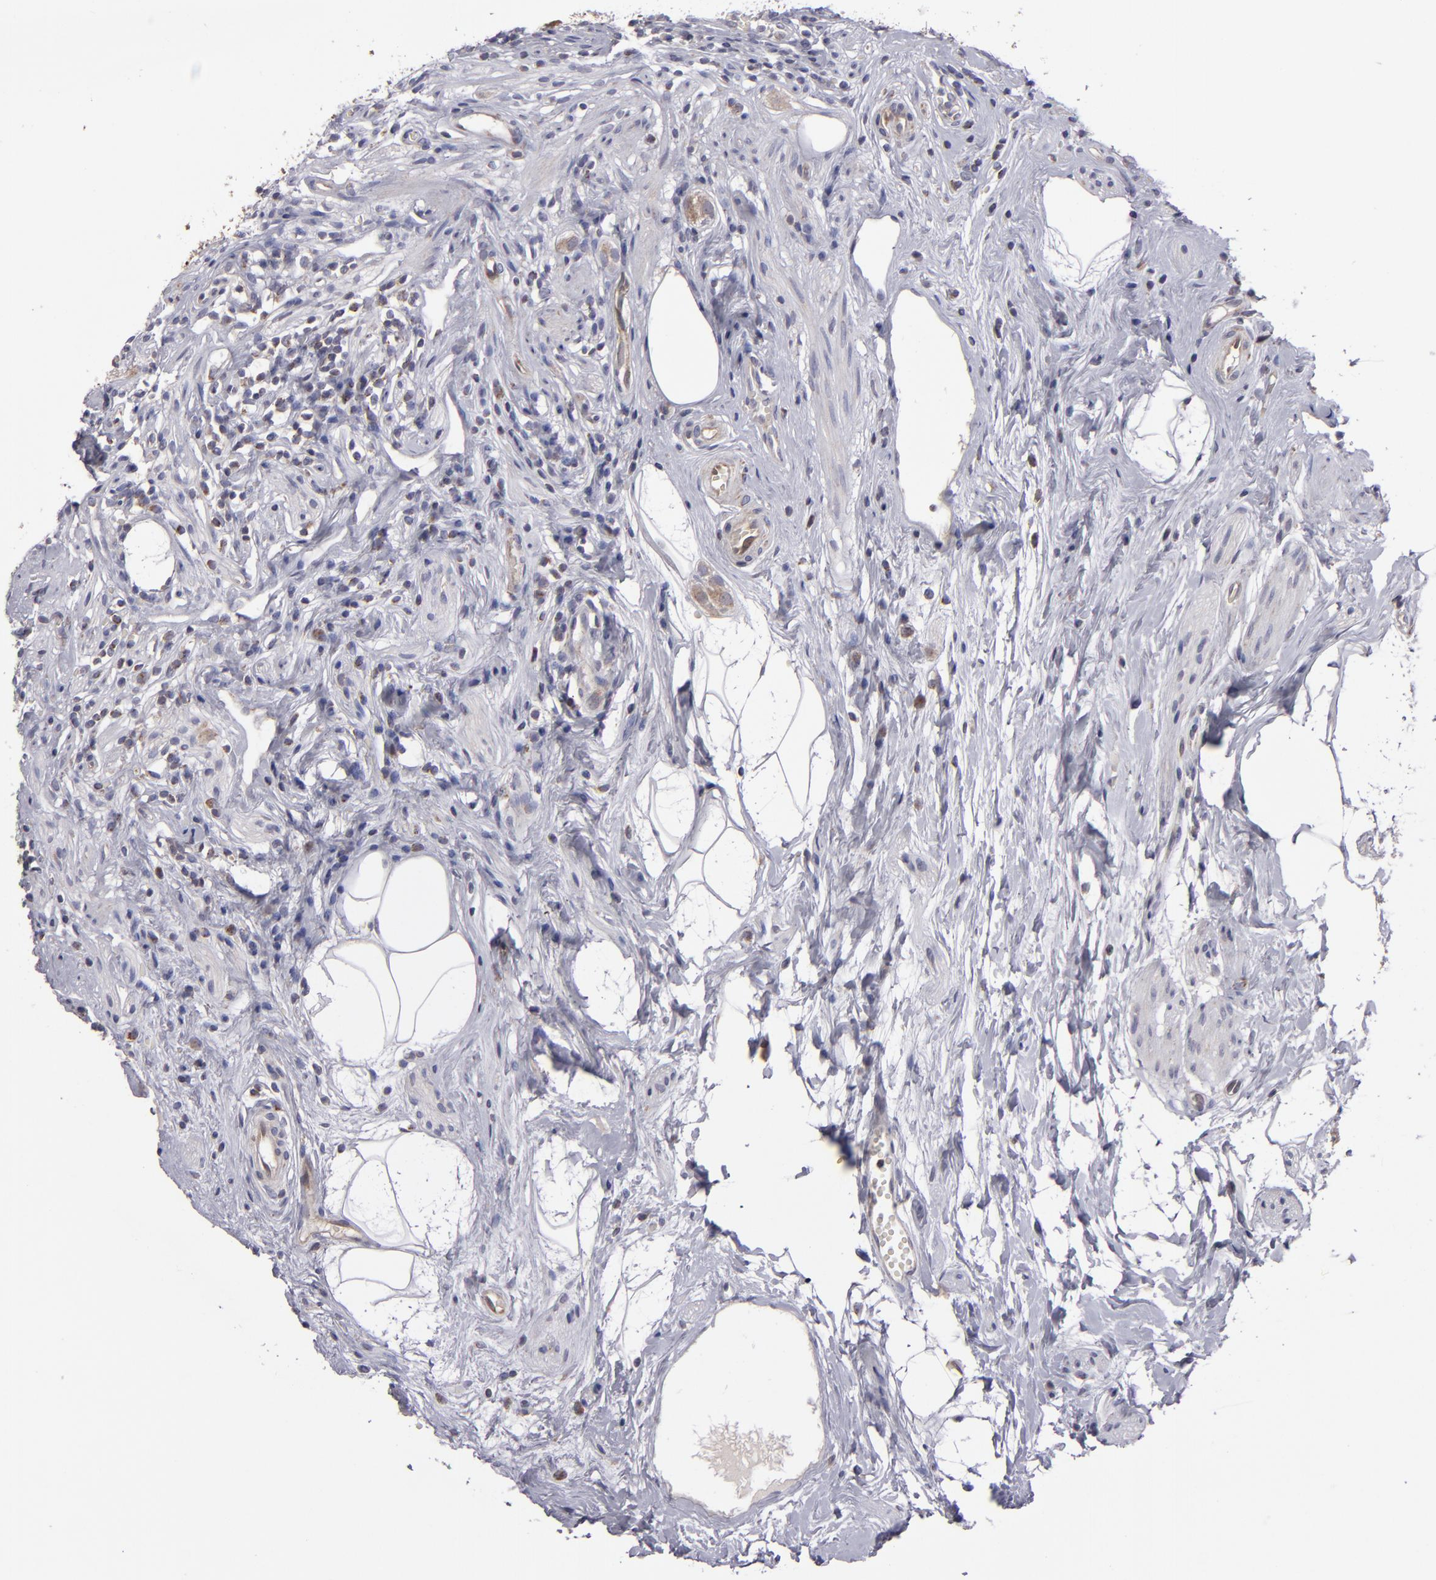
{"staining": {"intensity": "strong", "quantity": ">75%", "location": "cytoplasmic/membranous"}, "tissue": "appendix", "cell_type": "Glandular cells", "image_type": "normal", "snomed": [{"axis": "morphology", "description": "Normal tissue, NOS"}, {"axis": "topography", "description": "Appendix"}], "caption": "Appendix stained with DAB immunohistochemistry demonstrates high levels of strong cytoplasmic/membranous staining in approximately >75% of glandular cells. Immunohistochemistry (ihc) stains the protein in brown and the nuclei are stained blue.", "gene": "SH2D4A", "patient": {"sex": "male", "age": 38}}